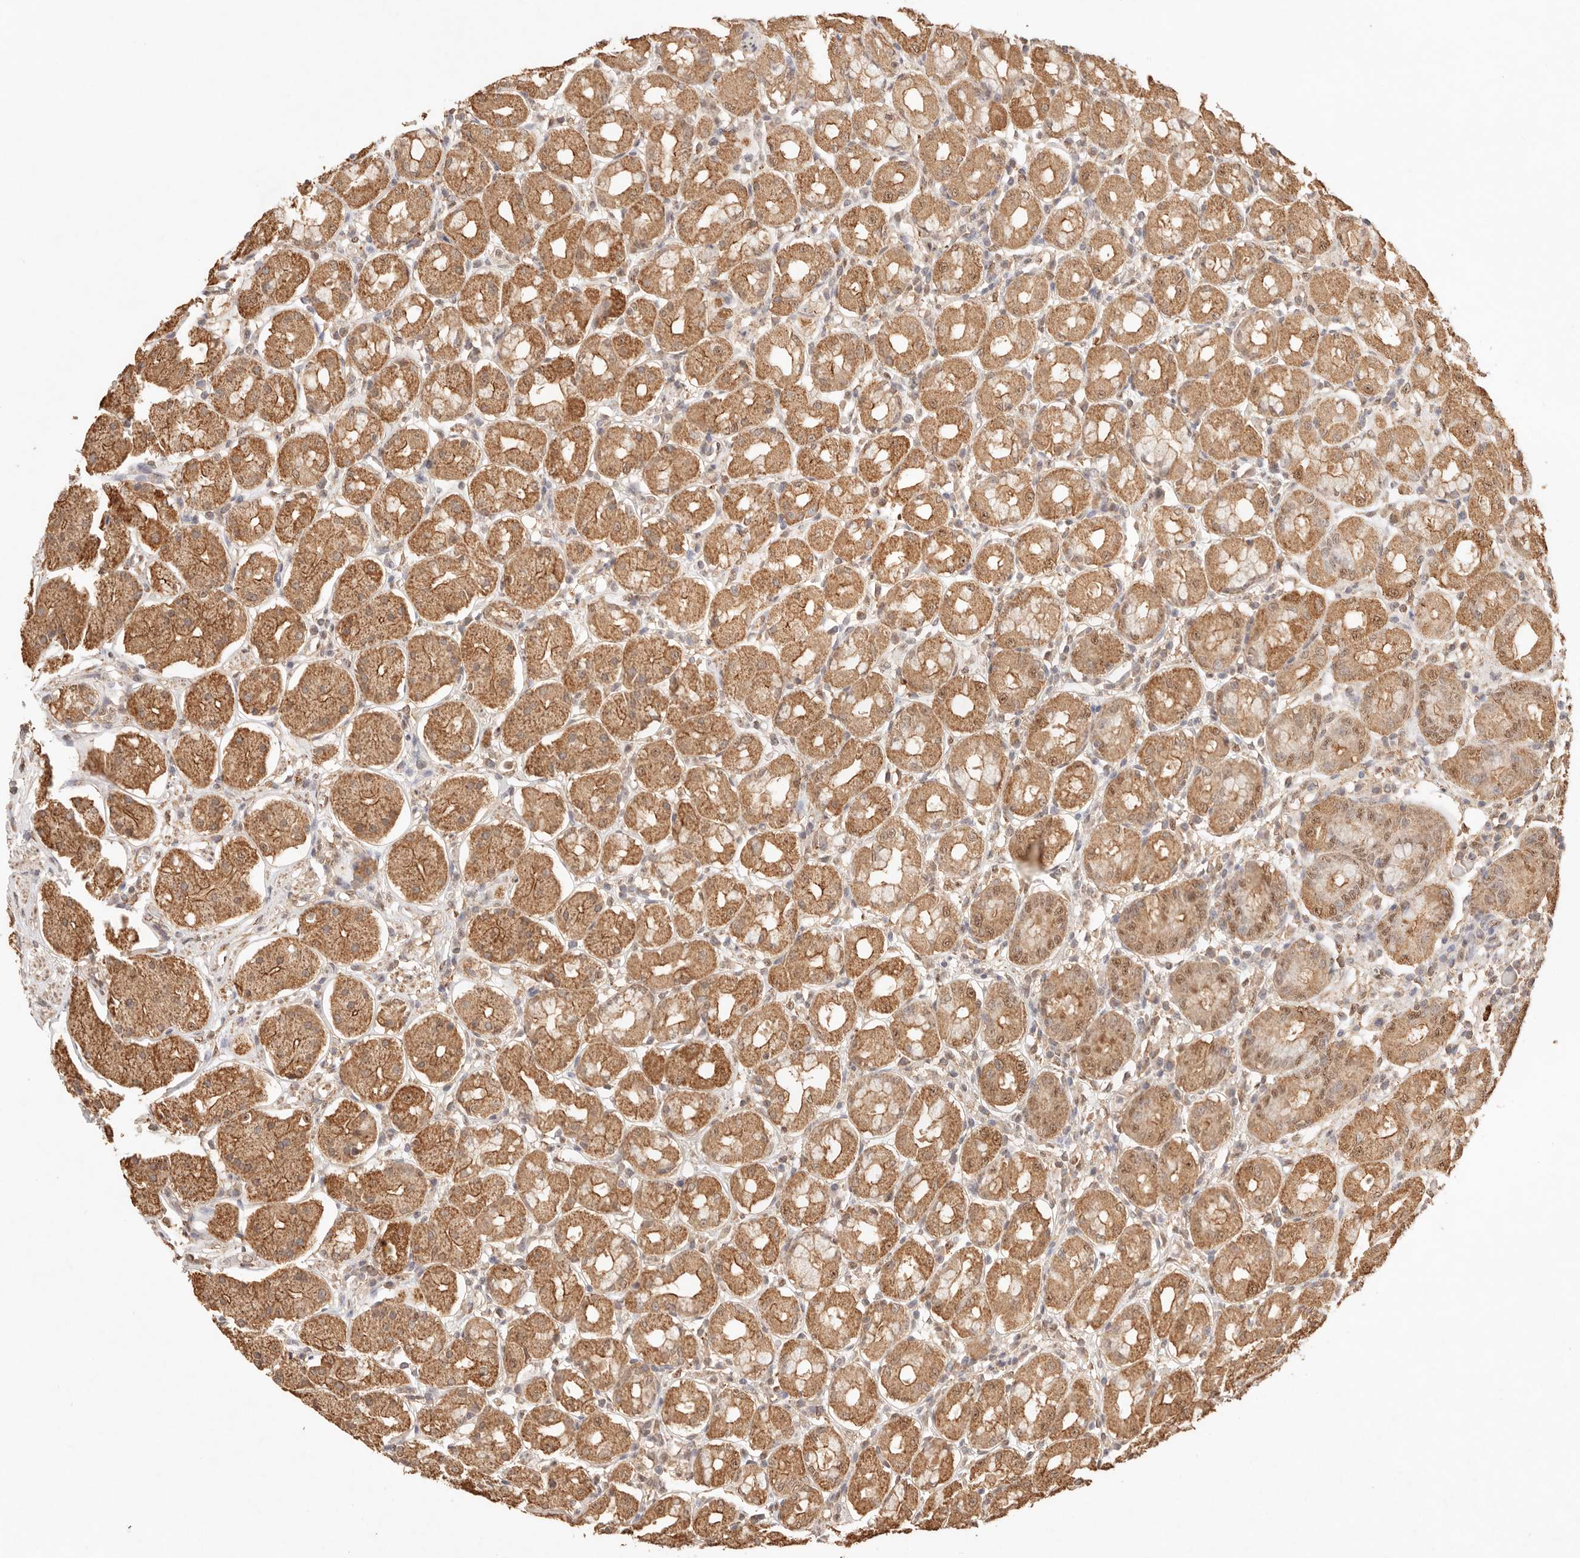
{"staining": {"intensity": "moderate", "quantity": ">75%", "location": "cytoplasmic/membranous"}, "tissue": "stomach", "cell_type": "Glandular cells", "image_type": "normal", "snomed": [{"axis": "morphology", "description": "Normal tissue, NOS"}, {"axis": "topography", "description": "Stomach"}, {"axis": "topography", "description": "Stomach, lower"}], "caption": "Protein analysis of unremarkable stomach shows moderate cytoplasmic/membranous expression in approximately >75% of glandular cells. (DAB = brown stain, brightfield microscopy at high magnification).", "gene": "IL1R2", "patient": {"sex": "female", "age": 56}}